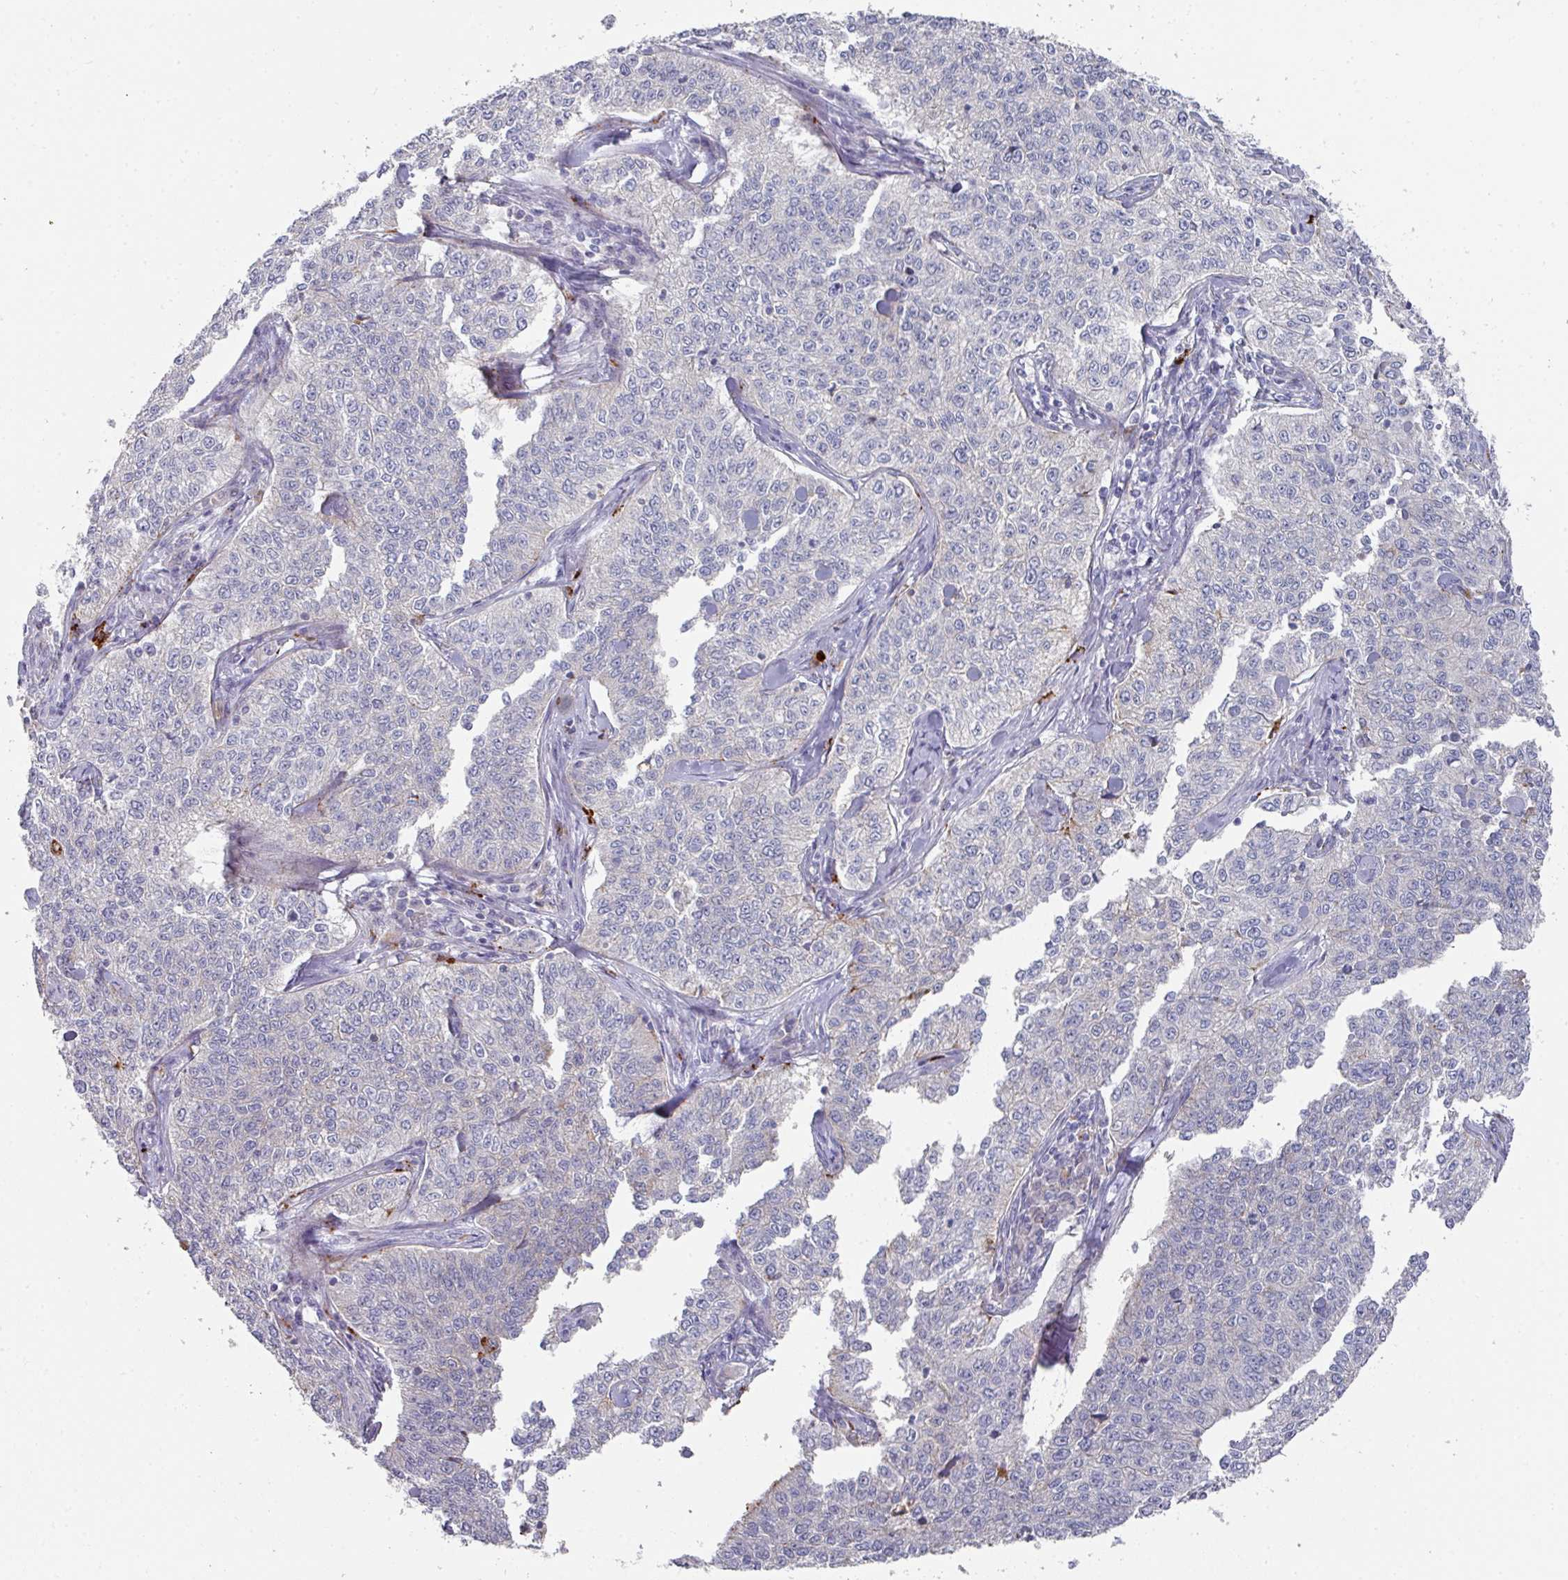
{"staining": {"intensity": "negative", "quantity": "none", "location": "none"}, "tissue": "cervical cancer", "cell_type": "Tumor cells", "image_type": "cancer", "snomed": [{"axis": "morphology", "description": "Squamous cell carcinoma, NOS"}, {"axis": "topography", "description": "Cervix"}], "caption": "This is a image of immunohistochemistry staining of squamous cell carcinoma (cervical), which shows no expression in tumor cells.", "gene": "NT5C1A", "patient": {"sex": "female", "age": 35}}